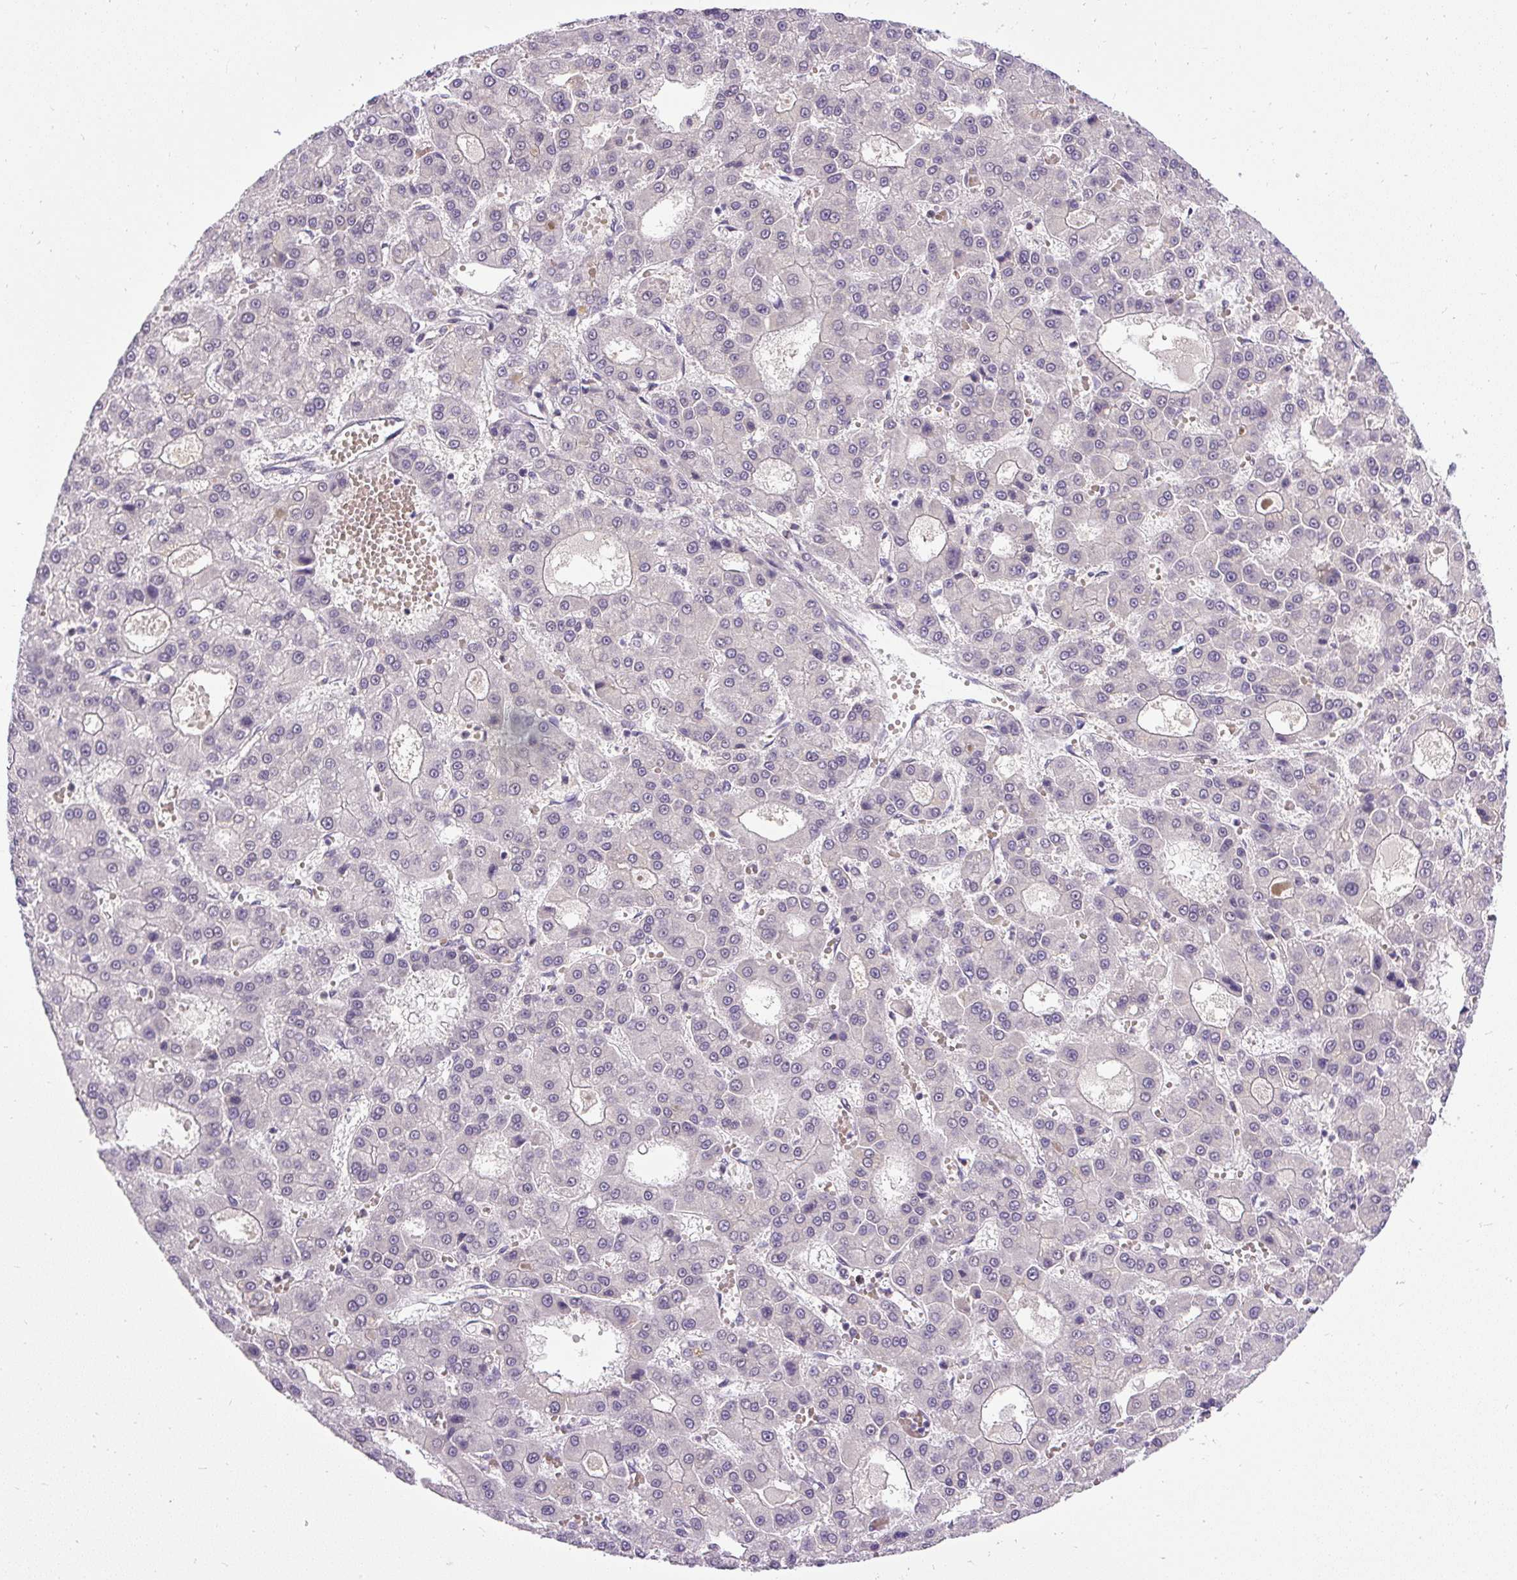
{"staining": {"intensity": "negative", "quantity": "none", "location": "none"}, "tissue": "liver cancer", "cell_type": "Tumor cells", "image_type": "cancer", "snomed": [{"axis": "morphology", "description": "Carcinoma, Hepatocellular, NOS"}, {"axis": "topography", "description": "Liver"}], "caption": "This histopathology image is of hepatocellular carcinoma (liver) stained with immunohistochemistry (IHC) to label a protein in brown with the nuclei are counter-stained blue. There is no staining in tumor cells.", "gene": "FAM117B", "patient": {"sex": "male", "age": 70}}